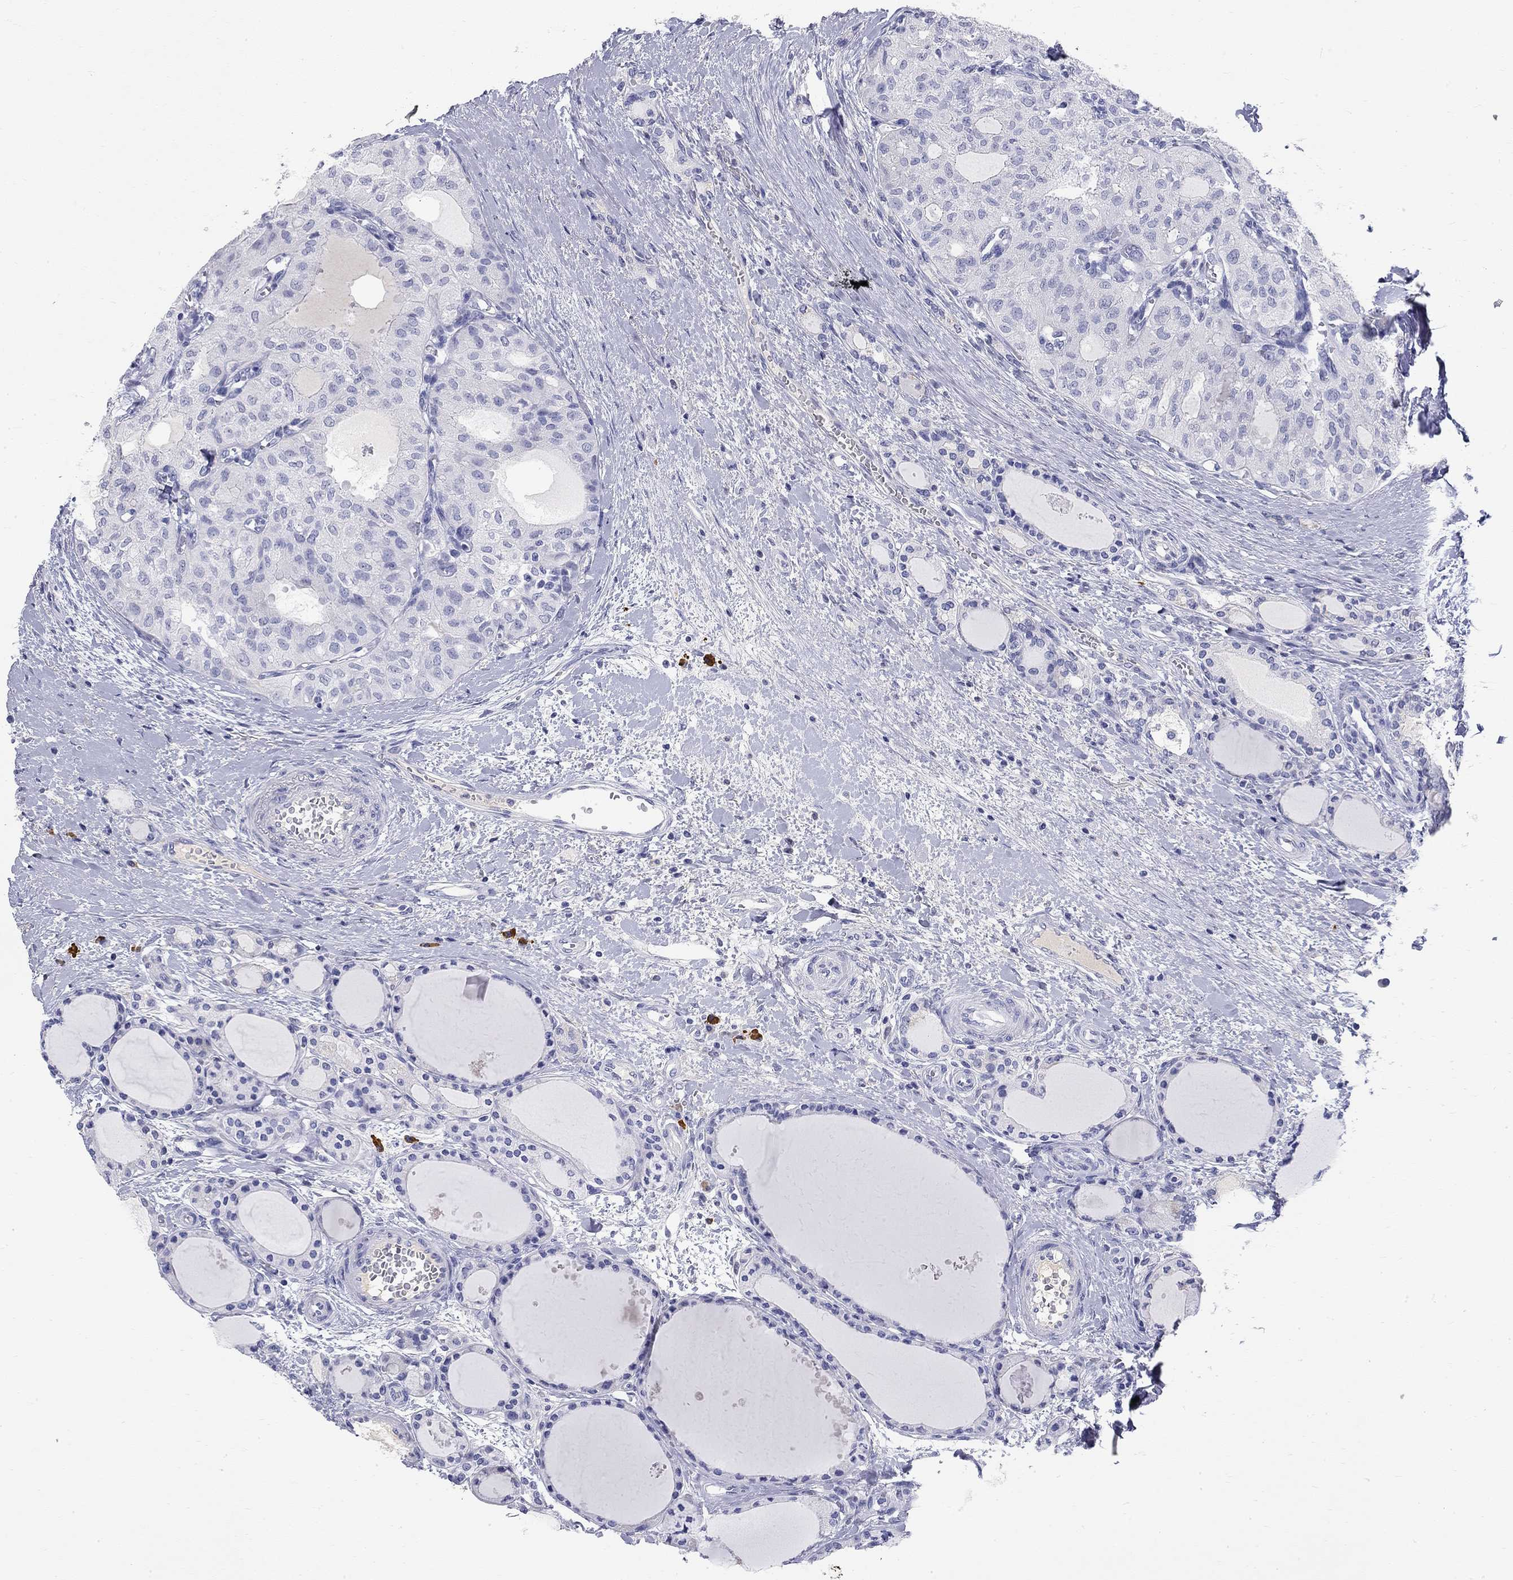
{"staining": {"intensity": "negative", "quantity": "none", "location": "none"}, "tissue": "thyroid cancer", "cell_type": "Tumor cells", "image_type": "cancer", "snomed": [{"axis": "morphology", "description": "Follicular adenoma carcinoma, NOS"}, {"axis": "topography", "description": "Thyroid gland"}], "caption": "Human thyroid follicular adenoma carcinoma stained for a protein using immunohistochemistry displays no staining in tumor cells.", "gene": "PHOX2B", "patient": {"sex": "male", "age": 75}}